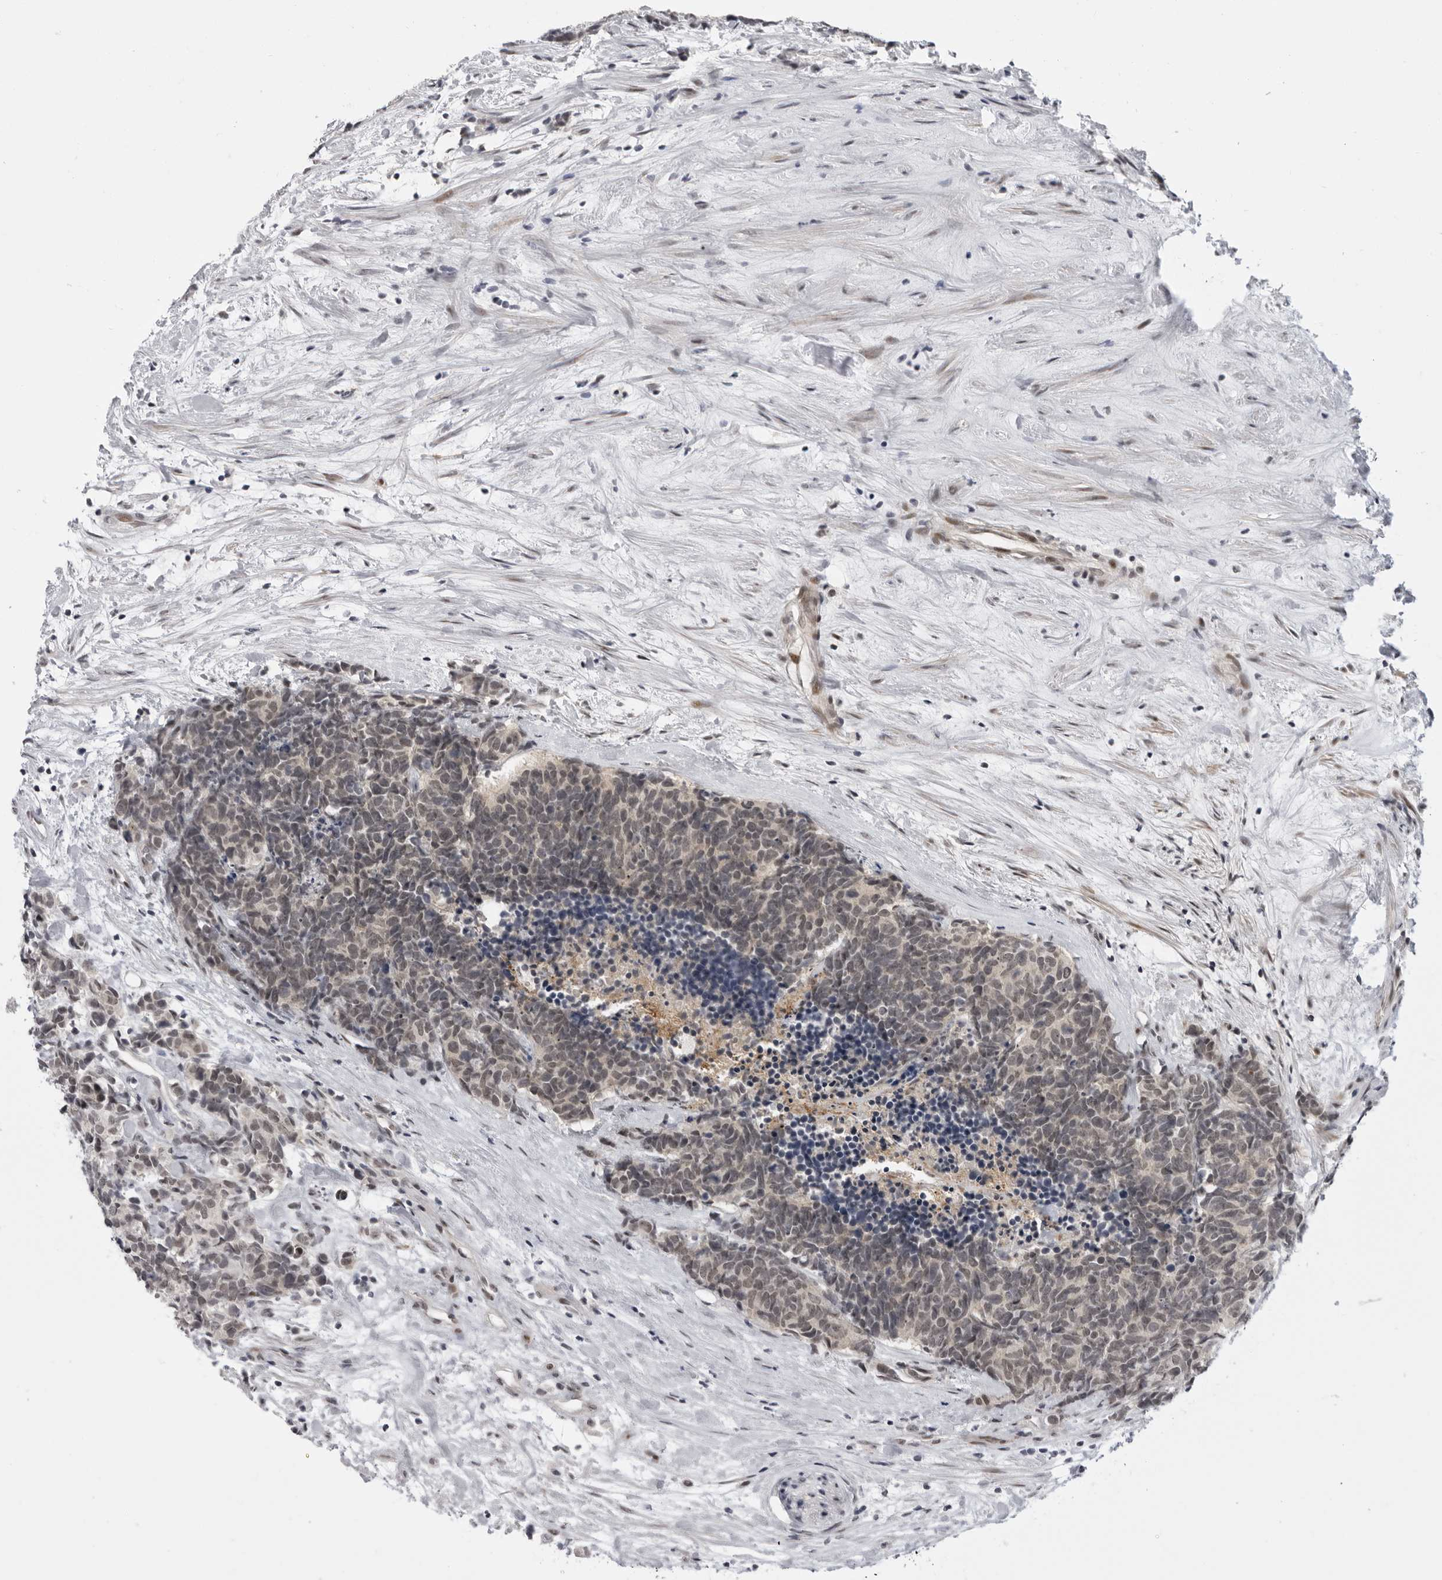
{"staining": {"intensity": "weak", "quantity": ">75%", "location": "nuclear"}, "tissue": "carcinoid", "cell_type": "Tumor cells", "image_type": "cancer", "snomed": [{"axis": "morphology", "description": "Carcinoma, NOS"}, {"axis": "morphology", "description": "Carcinoid, malignant, NOS"}, {"axis": "topography", "description": "Urinary bladder"}], "caption": "Immunohistochemical staining of human carcinoma shows low levels of weak nuclear protein positivity in about >75% of tumor cells.", "gene": "ALPK2", "patient": {"sex": "male", "age": 57}}